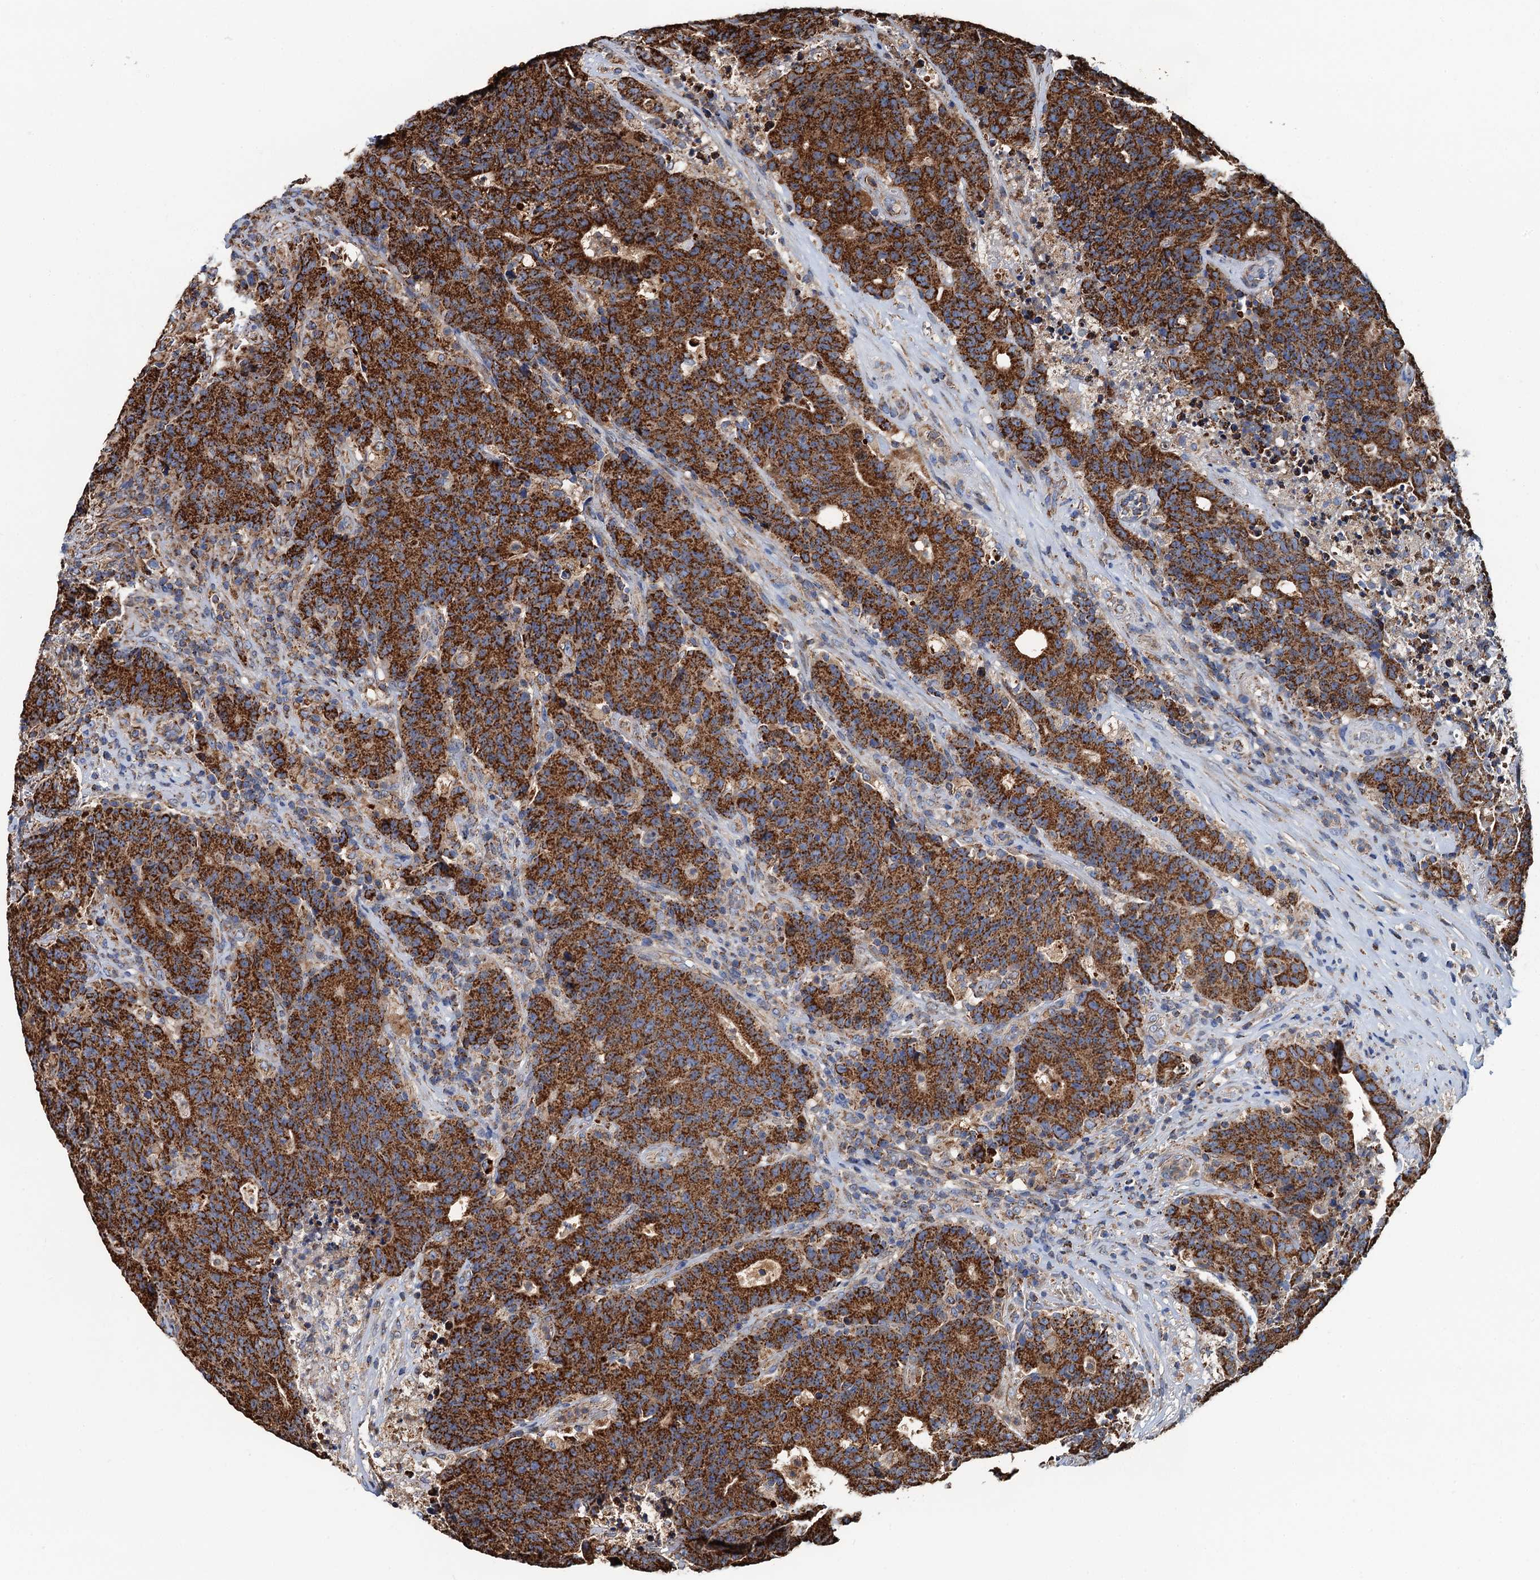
{"staining": {"intensity": "strong", "quantity": ">75%", "location": "cytoplasmic/membranous"}, "tissue": "colorectal cancer", "cell_type": "Tumor cells", "image_type": "cancer", "snomed": [{"axis": "morphology", "description": "Adenocarcinoma, NOS"}, {"axis": "topography", "description": "Colon"}], "caption": "Immunohistochemistry micrograph of human colorectal cancer stained for a protein (brown), which displays high levels of strong cytoplasmic/membranous staining in approximately >75% of tumor cells.", "gene": "AAGAB", "patient": {"sex": "female", "age": 75}}